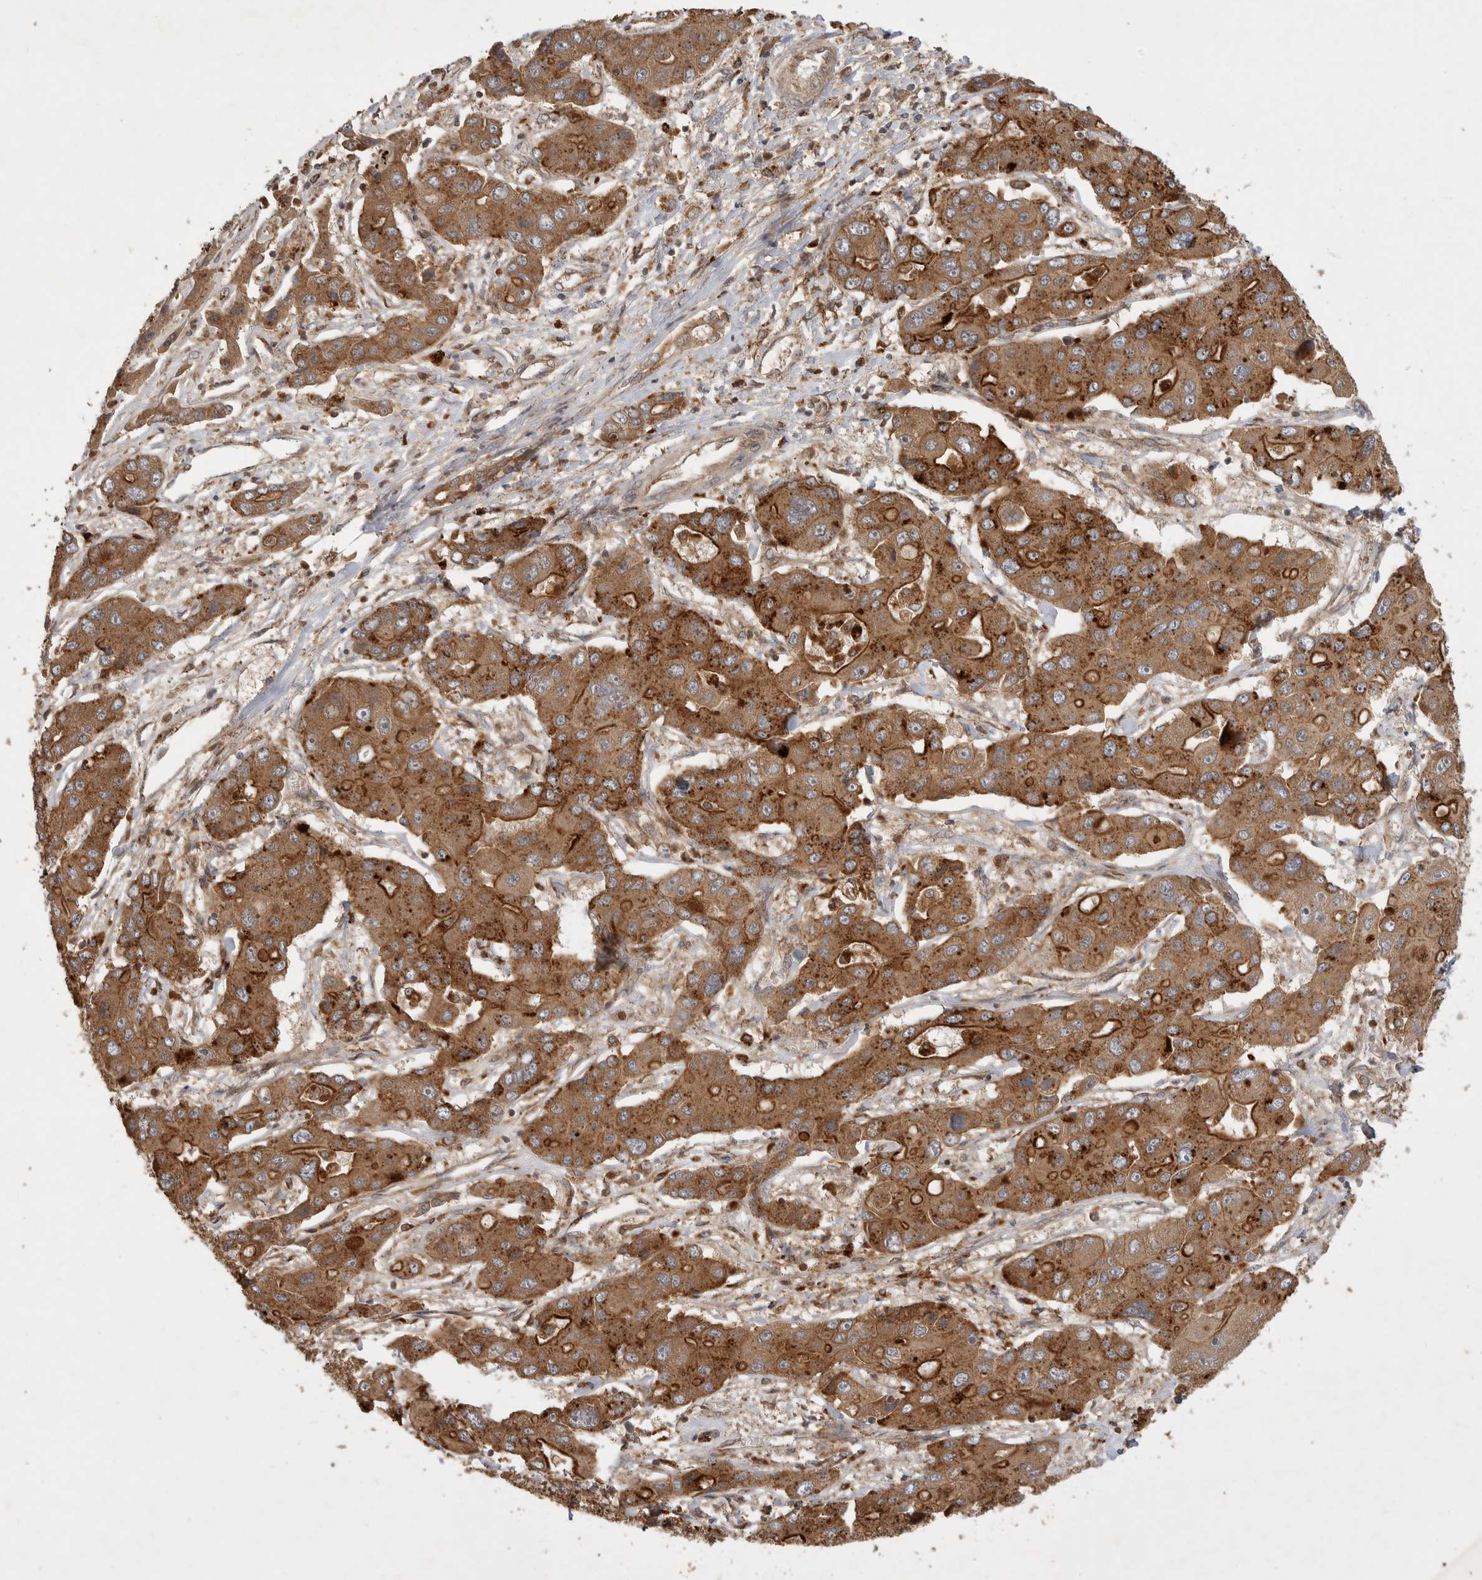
{"staining": {"intensity": "strong", "quantity": ">75%", "location": "cytoplasmic/membranous"}, "tissue": "liver cancer", "cell_type": "Tumor cells", "image_type": "cancer", "snomed": [{"axis": "morphology", "description": "Cholangiocarcinoma"}, {"axis": "topography", "description": "Liver"}], "caption": "The immunohistochemical stain labels strong cytoplasmic/membranous staining in tumor cells of cholangiocarcinoma (liver) tissue.", "gene": "ZNF232", "patient": {"sex": "male", "age": 67}}